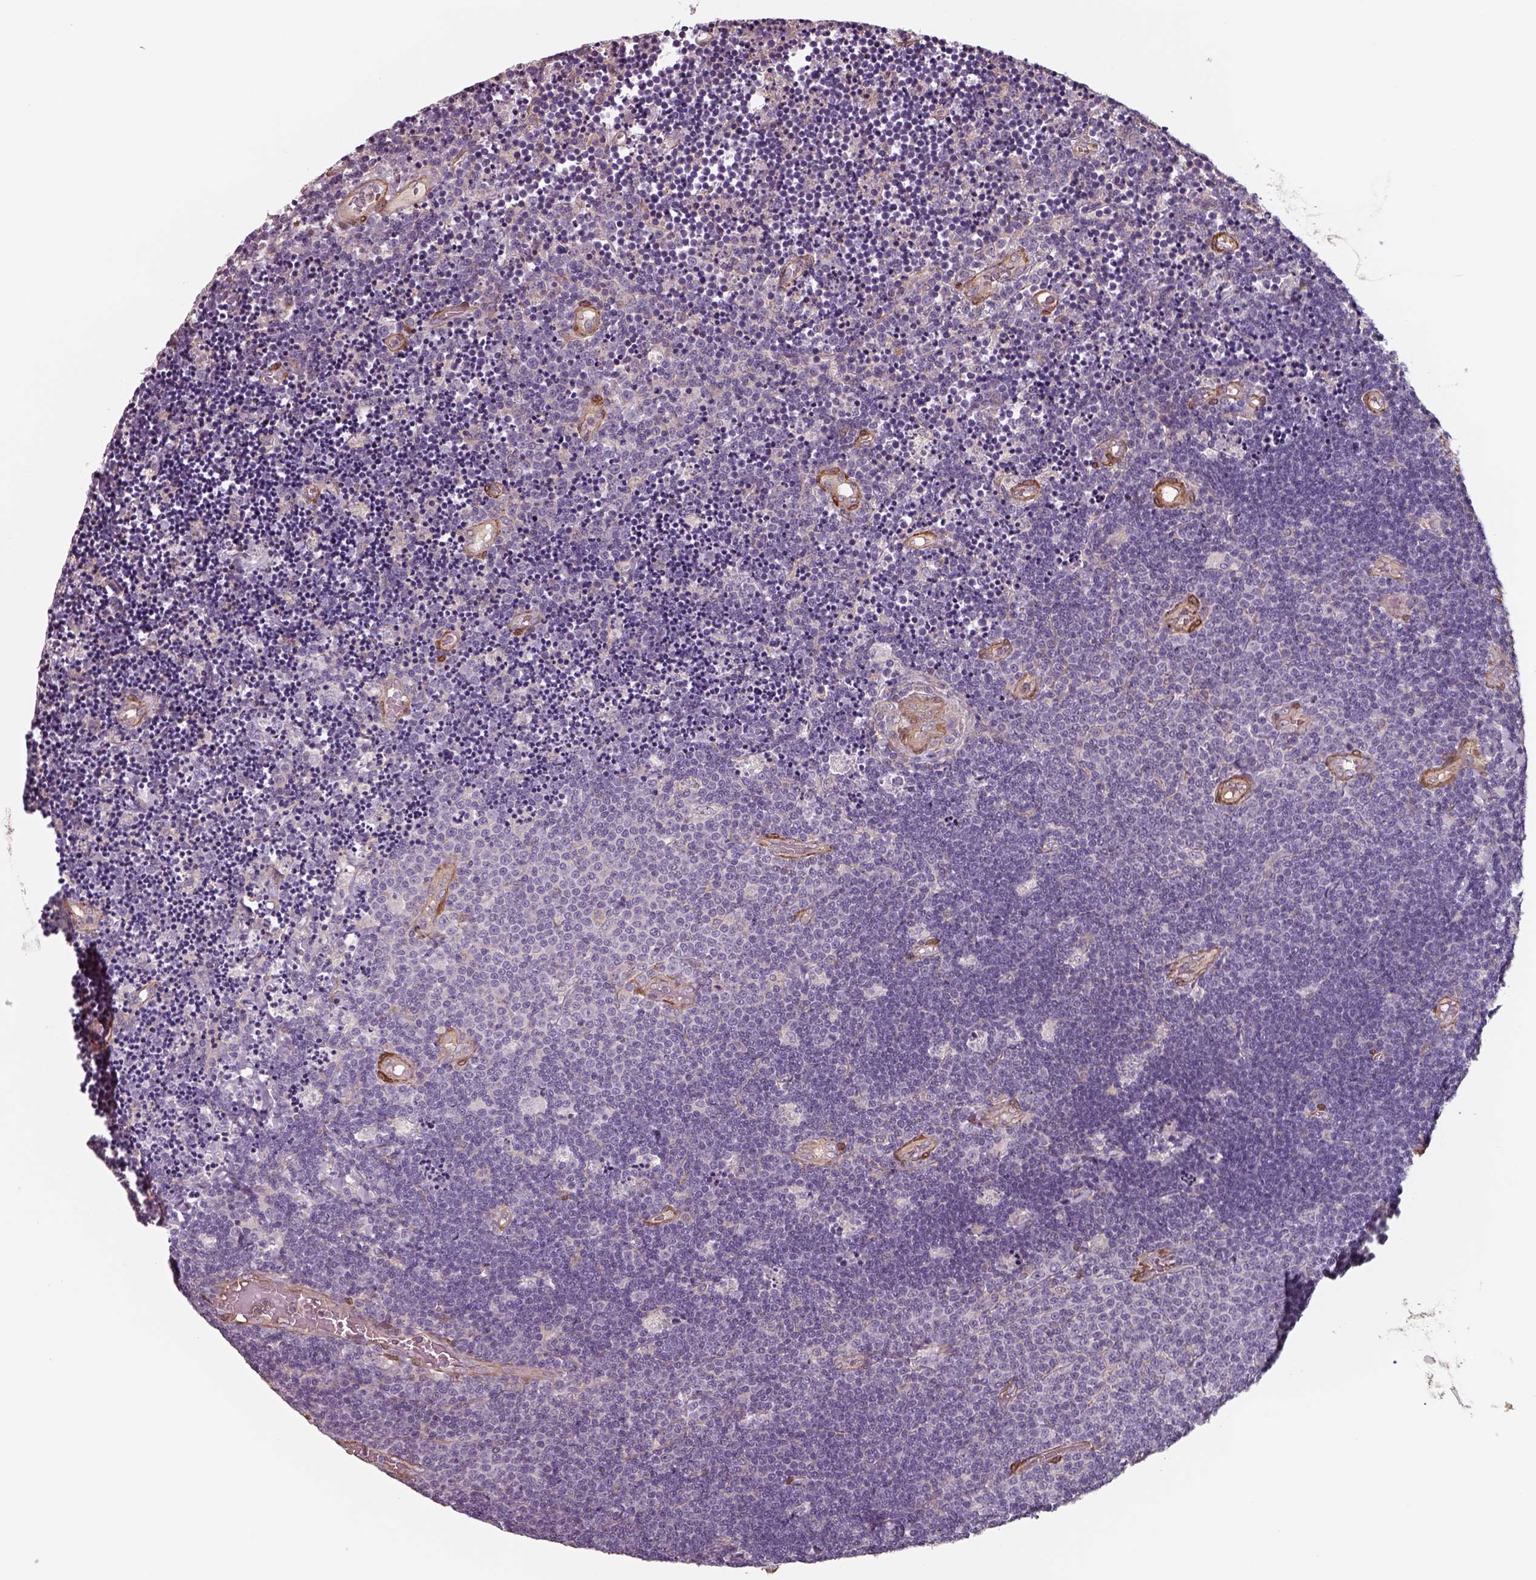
{"staining": {"intensity": "negative", "quantity": "none", "location": "none"}, "tissue": "lymphoma", "cell_type": "Tumor cells", "image_type": "cancer", "snomed": [{"axis": "morphology", "description": "Malignant lymphoma, non-Hodgkin's type, Low grade"}, {"axis": "topography", "description": "Brain"}], "caption": "Human lymphoma stained for a protein using immunohistochemistry exhibits no positivity in tumor cells.", "gene": "ISYNA1", "patient": {"sex": "female", "age": 66}}